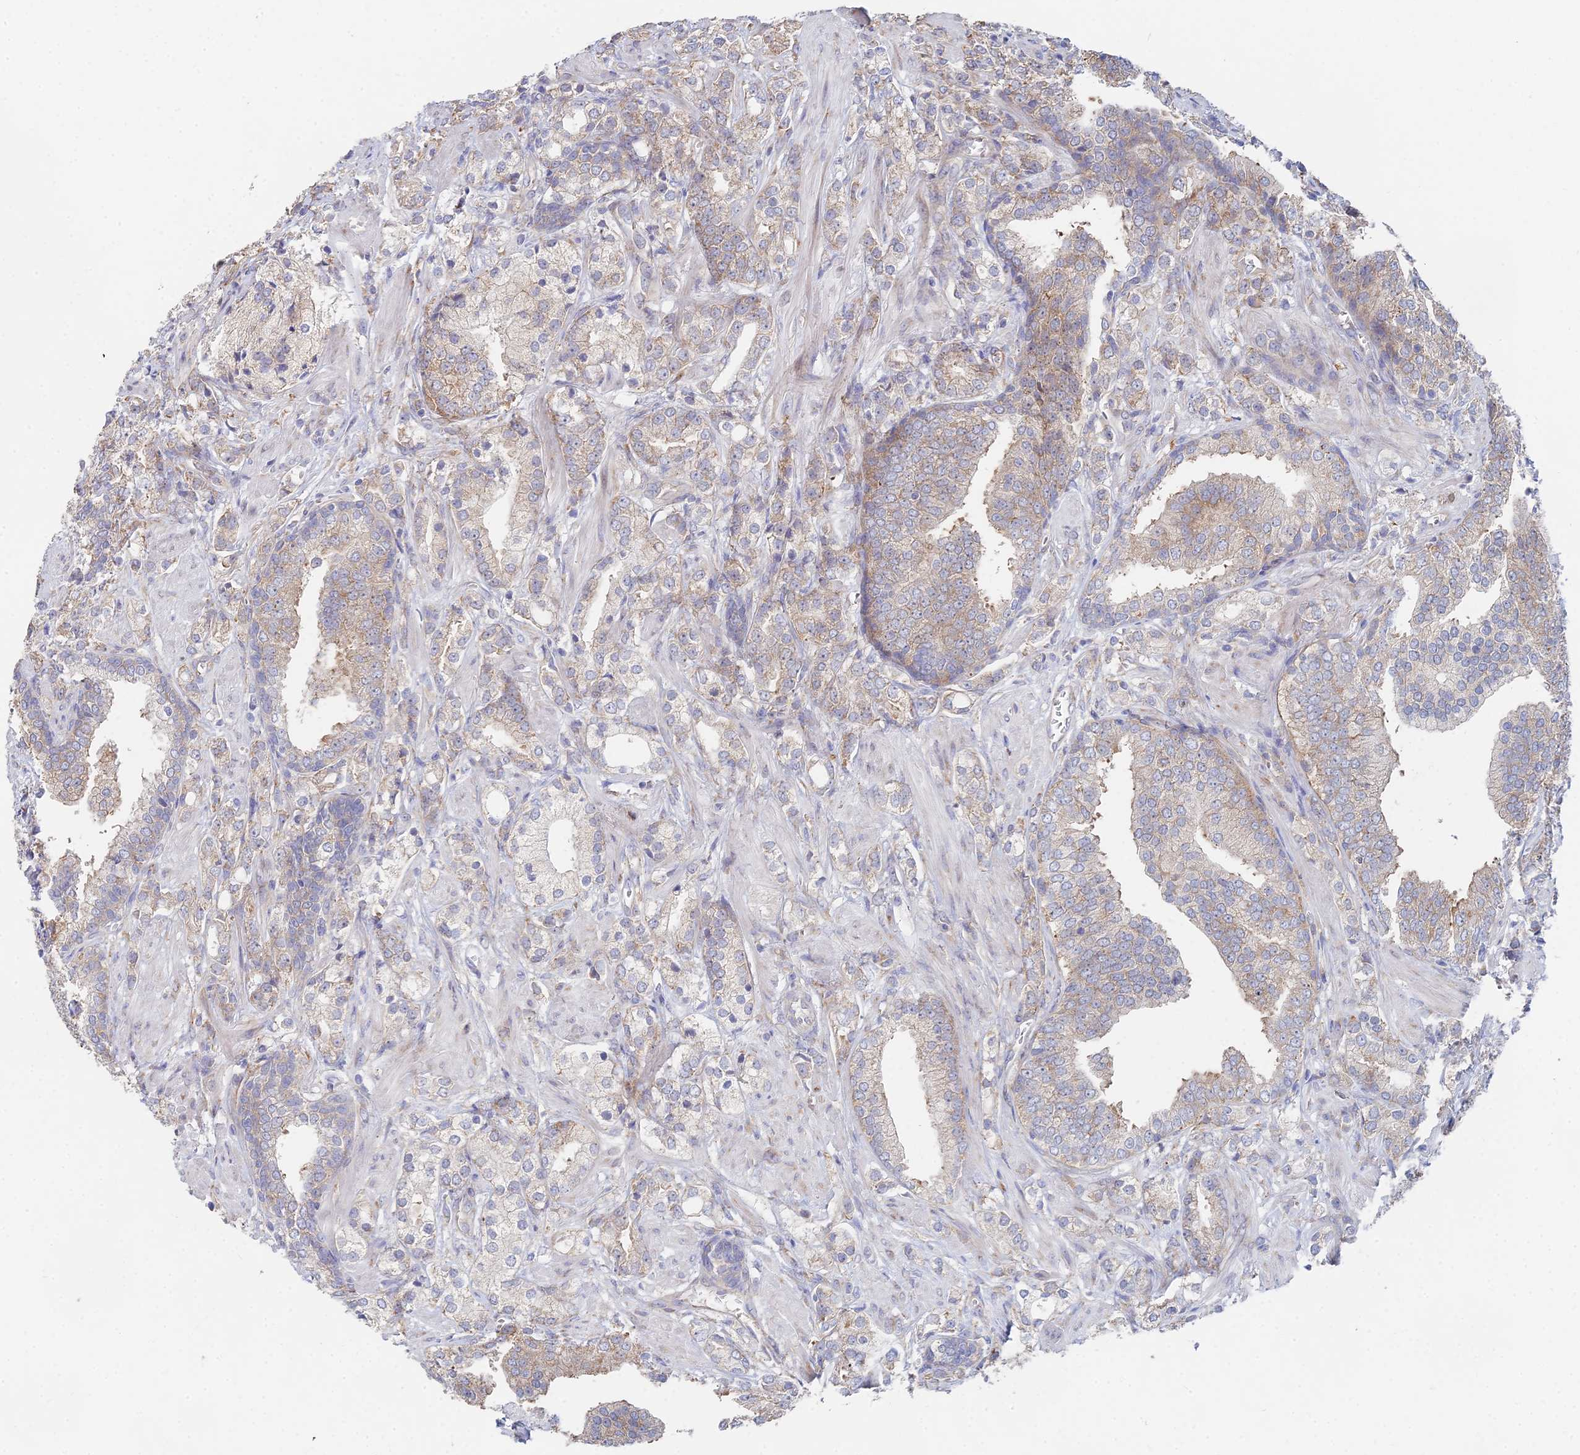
{"staining": {"intensity": "weak", "quantity": "25%-75%", "location": "cytoplasmic/membranous"}, "tissue": "prostate cancer", "cell_type": "Tumor cells", "image_type": "cancer", "snomed": [{"axis": "morphology", "description": "Adenocarcinoma, High grade"}, {"axis": "topography", "description": "Prostate"}], "caption": "Prostate cancer (adenocarcinoma (high-grade)) was stained to show a protein in brown. There is low levels of weak cytoplasmic/membranous expression in approximately 25%-75% of tumor cells.", "gene": "ELOF1", "patient": {"sex": "male", "age": 50}}